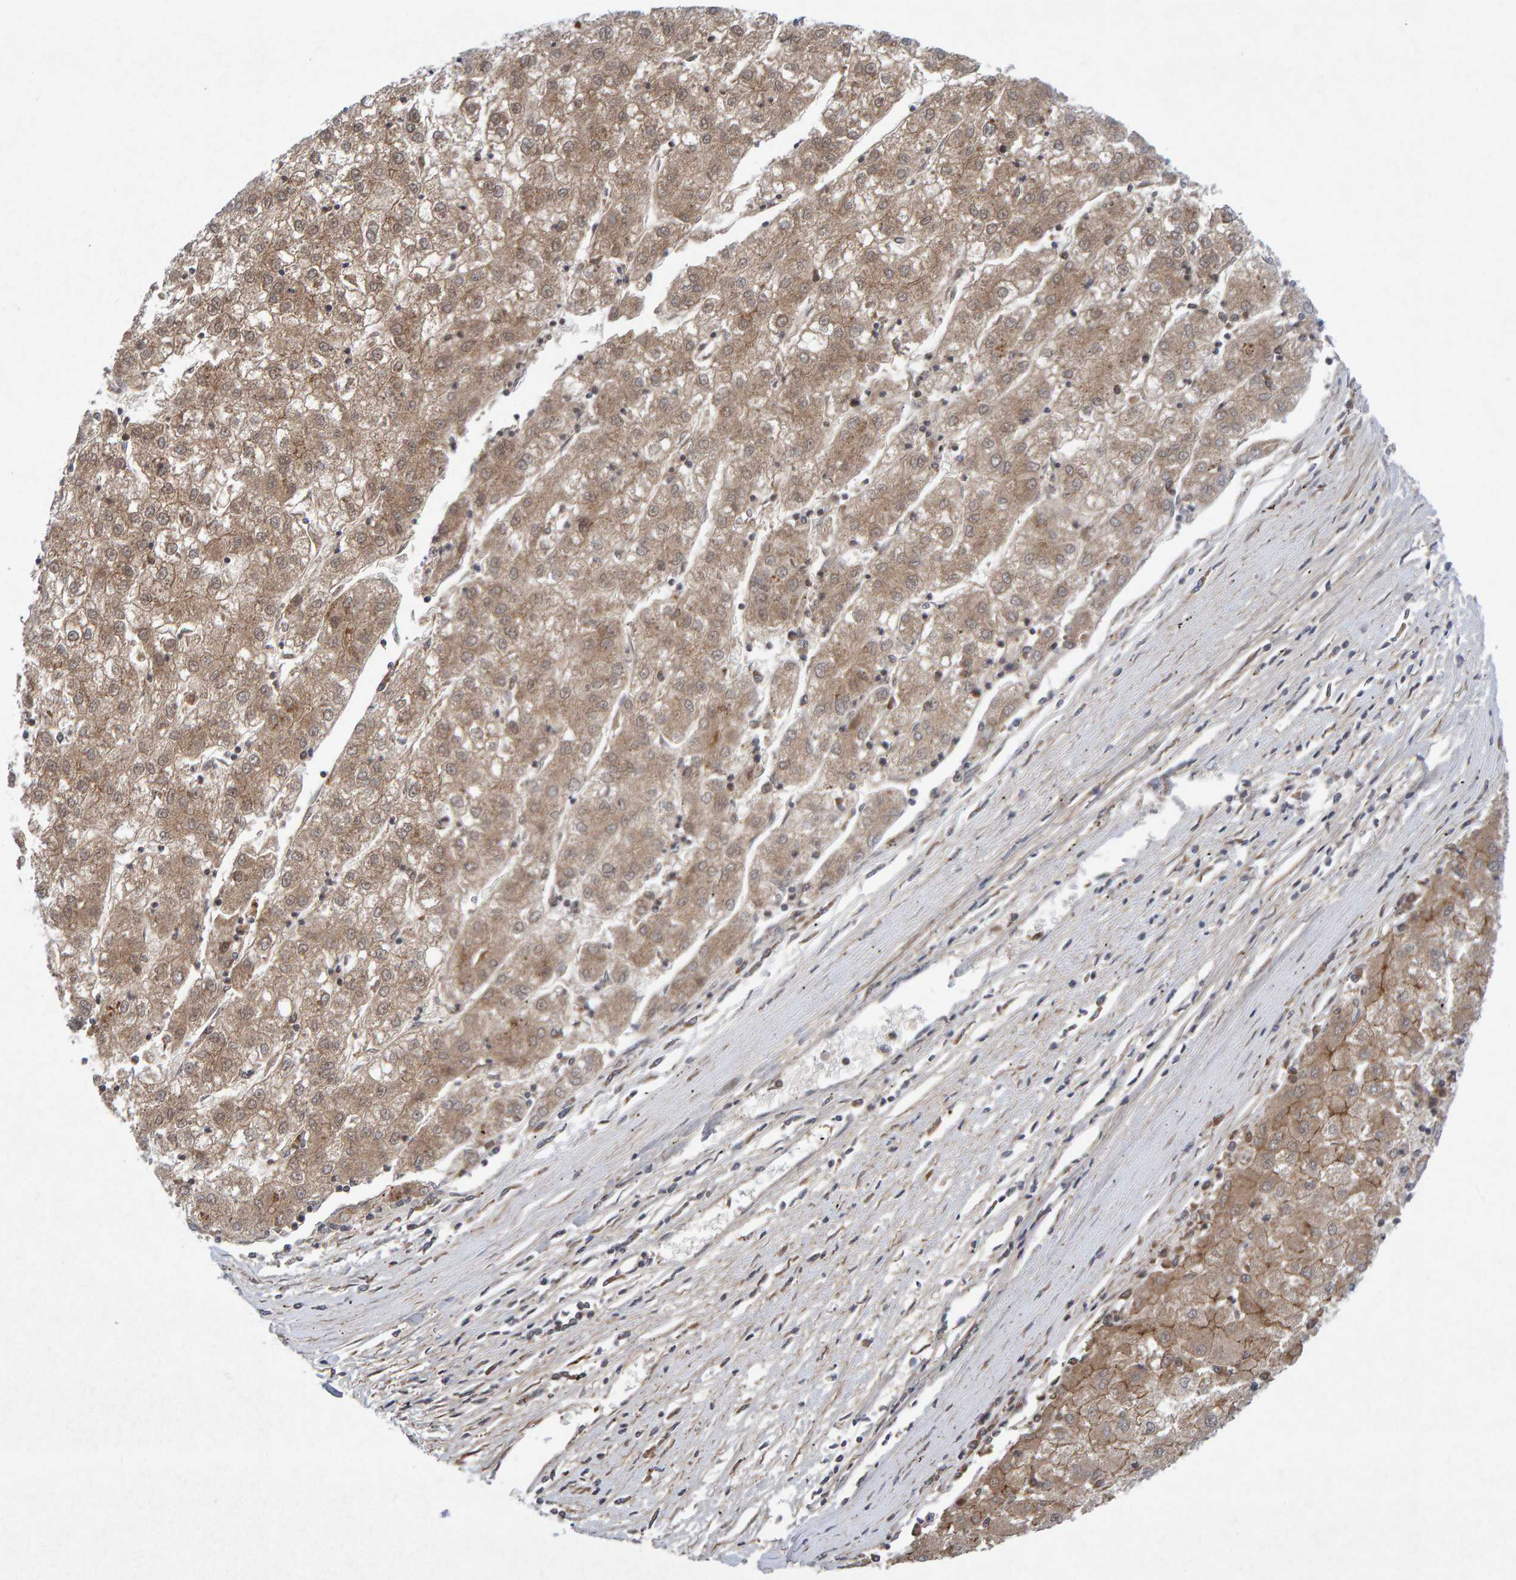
{"staining": {"intensity": "moderate", "quantity": ">75%", "location": "cytoplasmic/membranous"}, "tissue": "liver cancer", "cell_type": "Tumor cells", "image_type": "cancer", "snomed": [{"axis": "morphology", "description": "Carcinoma, Hepatocellular, NOS"}, {"axis": "topography", "description": "Liver"}], "caption": "A brown stain labels moderate cytoplasmic/membranous staining of a protein in liver hepatocellular carcinoma tumor cells. (brown staining indicates protein expression, while blue staining denotes nuclei).", "gene": "CDH2", "patient": {"sex": "male", "age": 72}}